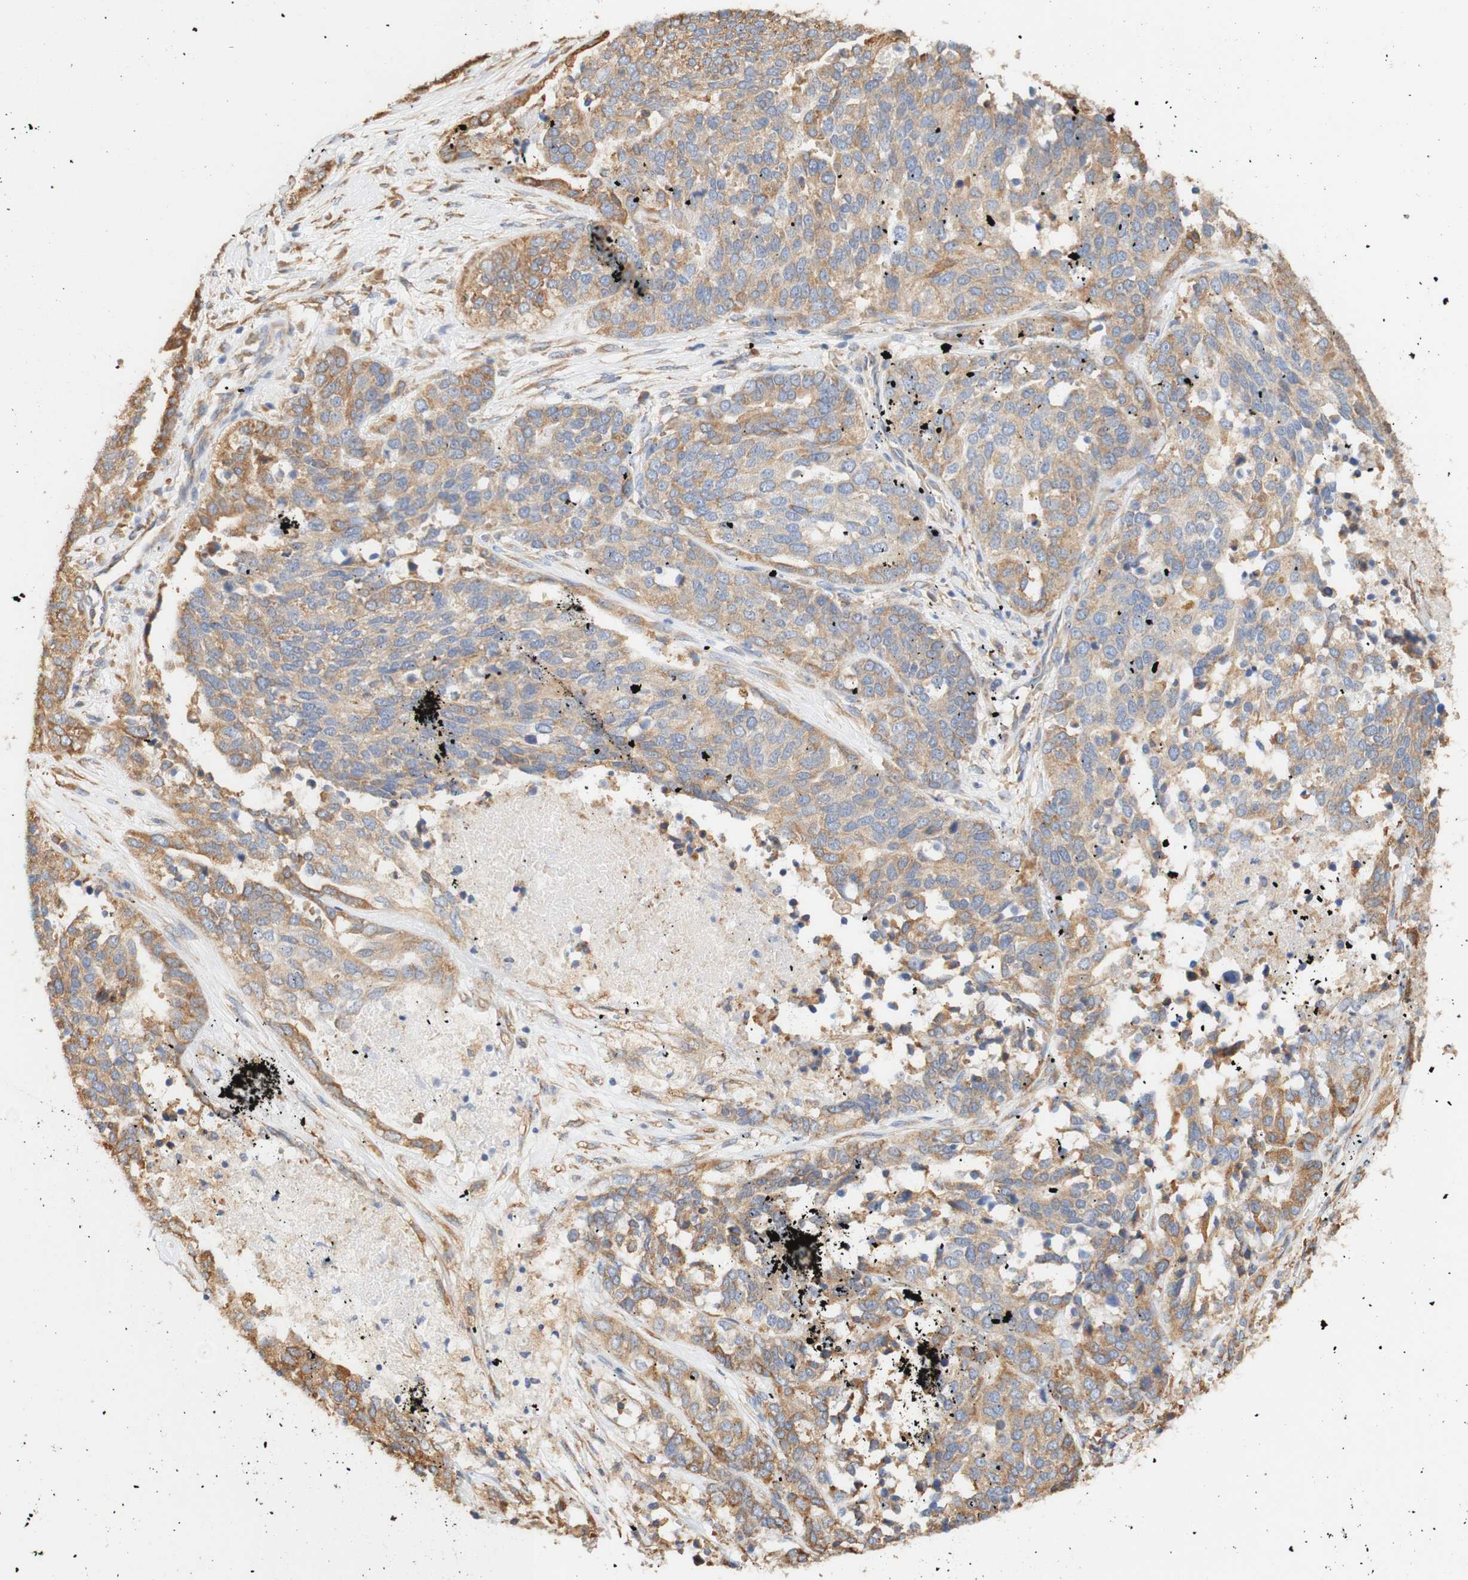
{"staining": {"intensity": "moderate", "quantity": ">75%", "location": "cytoplasmic/membranous"}, "tissue": "ovarian cancer", "cell_type": "Tumor cells", "image_type": "cancer", "snomed": [{"axis": "morphology", "description": "Cystadenocarcinoma, serous, NOS"}, {"axis": "topography", "description": "Ovary"}], "caption": "The micrograph shows a brown stain indicating the presence of a protein in the cytoplasmic/membranous of tumor cells in ovarian cancer (serous cystadenocarcinoma).", "gene": "EIF2AK4", "patient": {"sex": "female", "age": 44}}